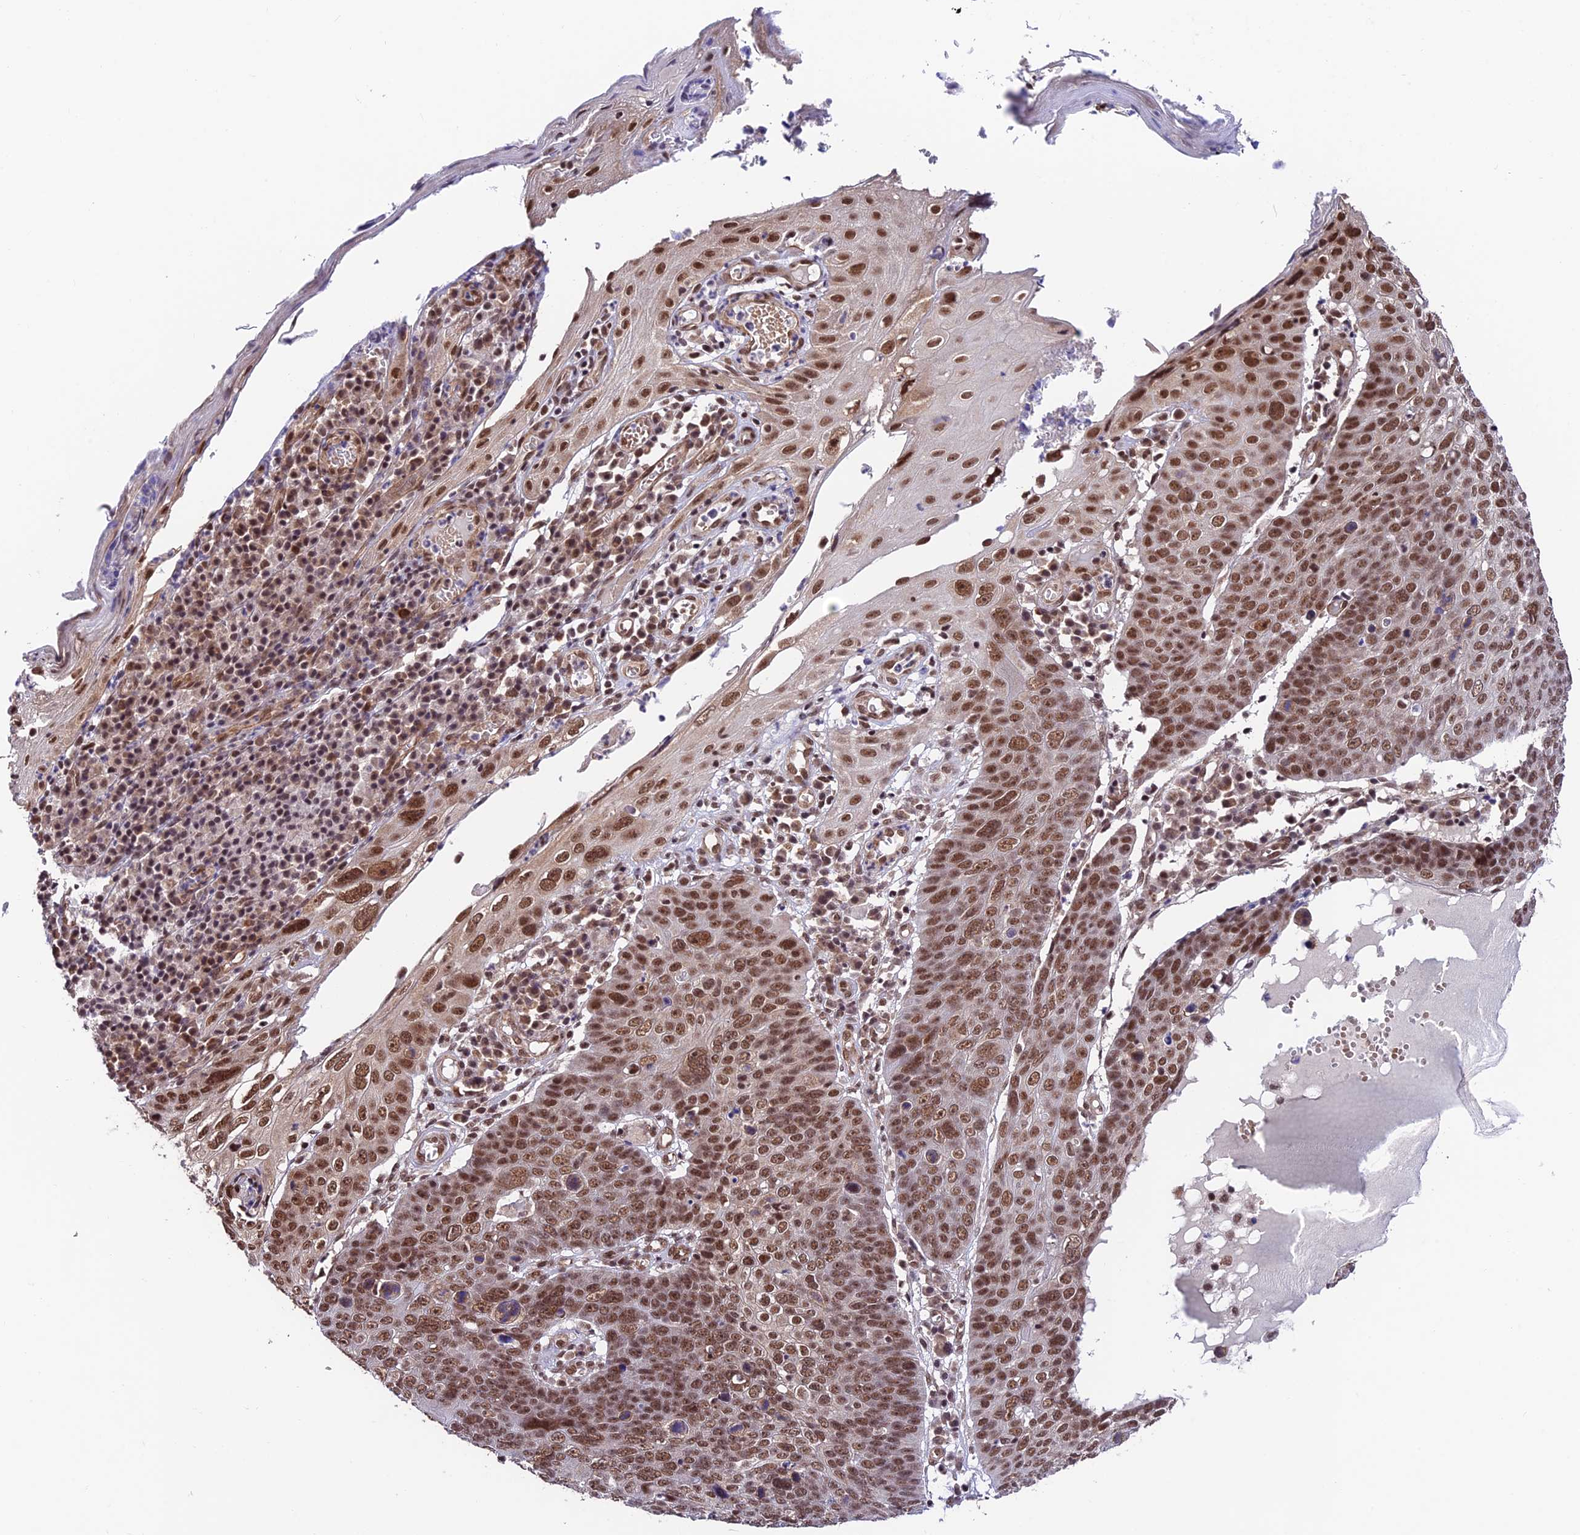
{"staining": {"intensity": "strong", "quantity": ">75%", "location": "nuclear"}, "tissue": "skin cancer", "cell_type": "Tumor cells", "image_type": "cancer", "snomed": [{"axis": "morphology", "description": "Squamous cell carcinoma, NOS"}, {"axis": "topography", "description": "Skin"}], "caption": "DAB immunohistochemical staining of squamous cell carcinoma (skin) exhibits strong nuclear protein expression in about >75% of tumor cells.", "gene": "RBM42", "patient": {"sex": "male", "age": 71}}